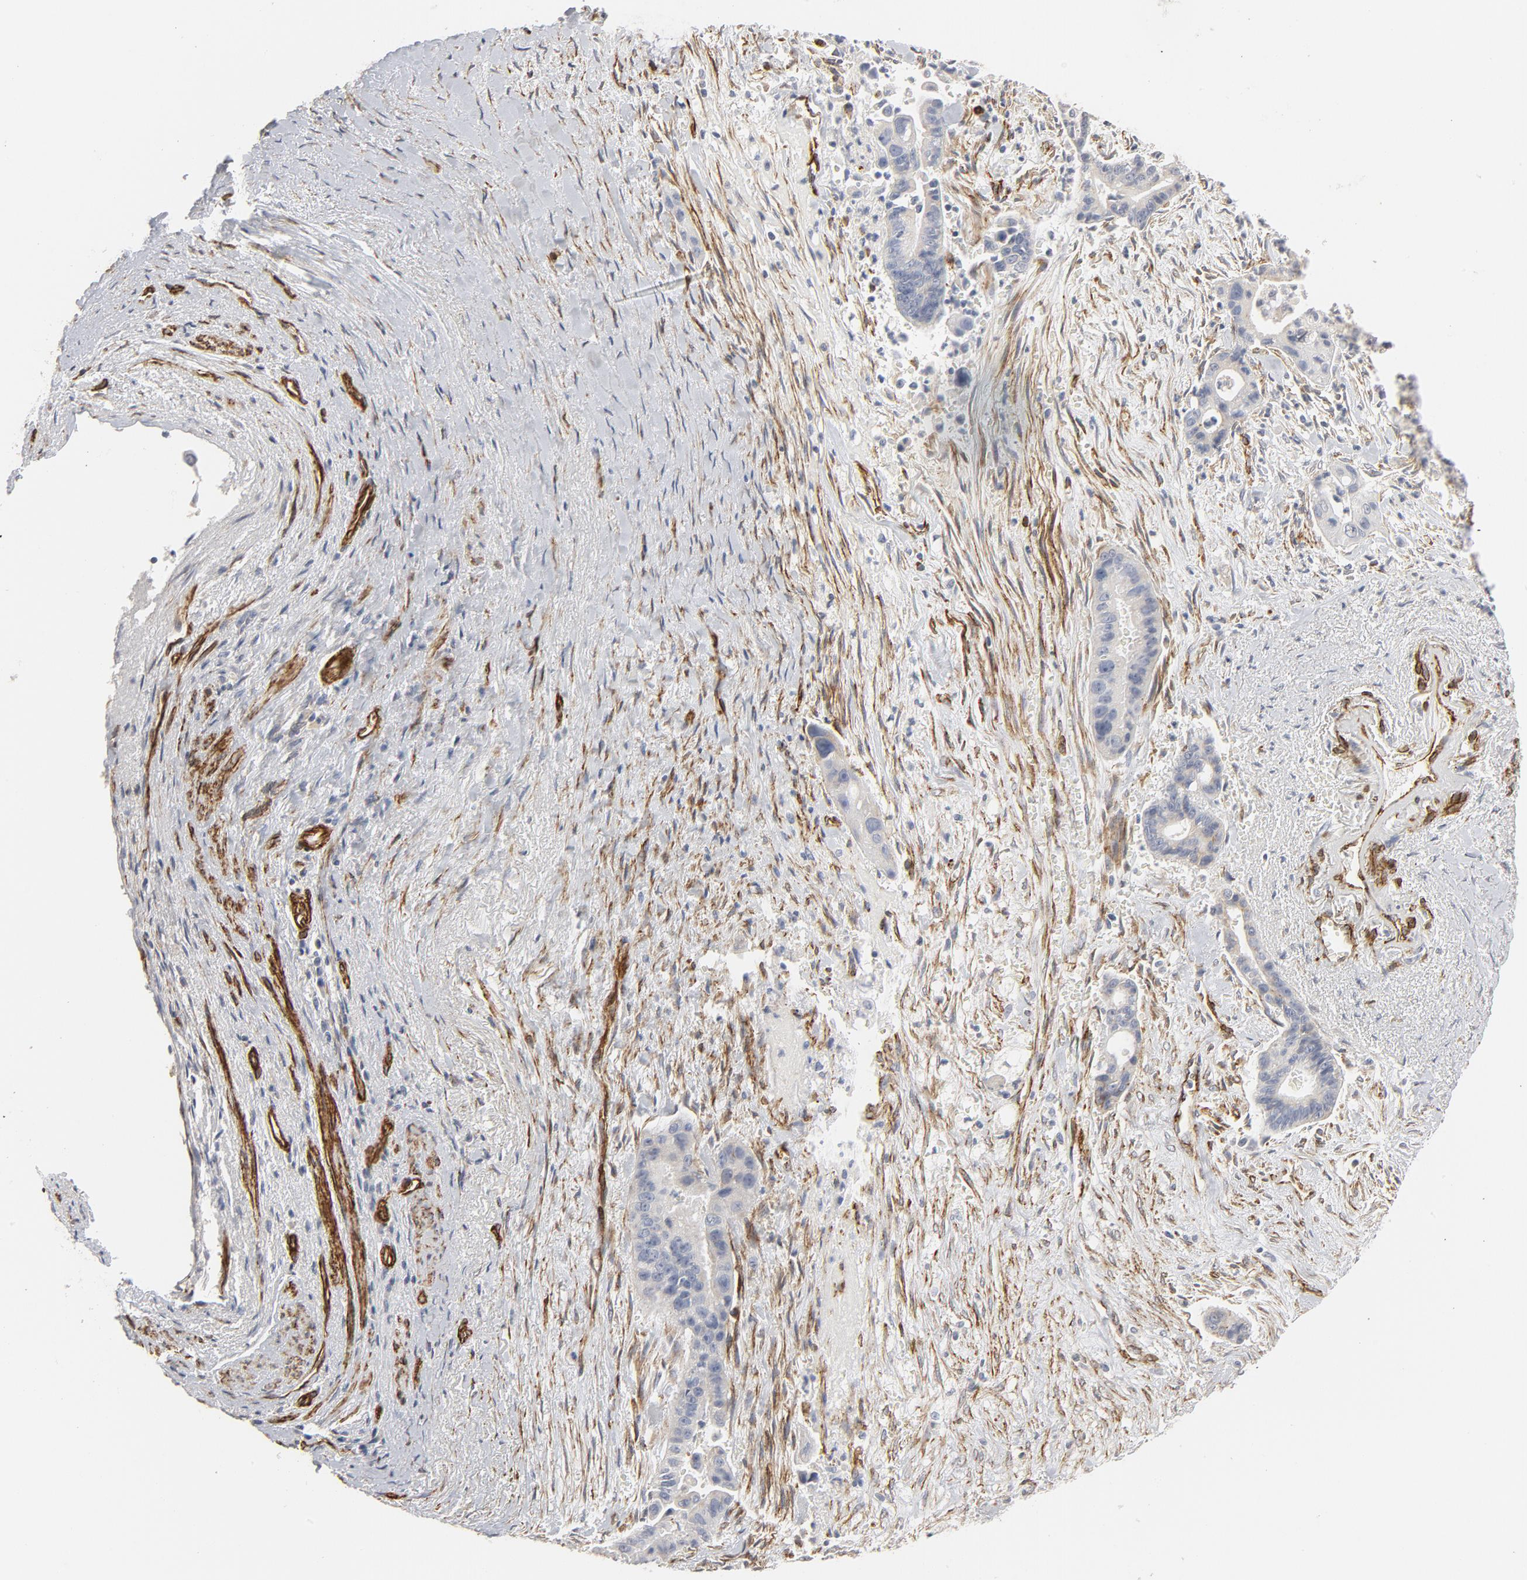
{"staining": {"intensity": "negative", "quantity": "none", "location": "none"}, "tissue": "liver cancer", "cell_type": "Tumor cells", "image_type": "cancer", "snomed": [{"axis": "morphology", "description": "Cholangiocarcinoma"}, {"axis": "topography", "description": "Liver"}], "caption": "A histopathology image of liver cancer stained for a protein shows no brown staining in tumor cells.", "gene": "GNG2", "patient": {"sex": "female", "age": 55}}